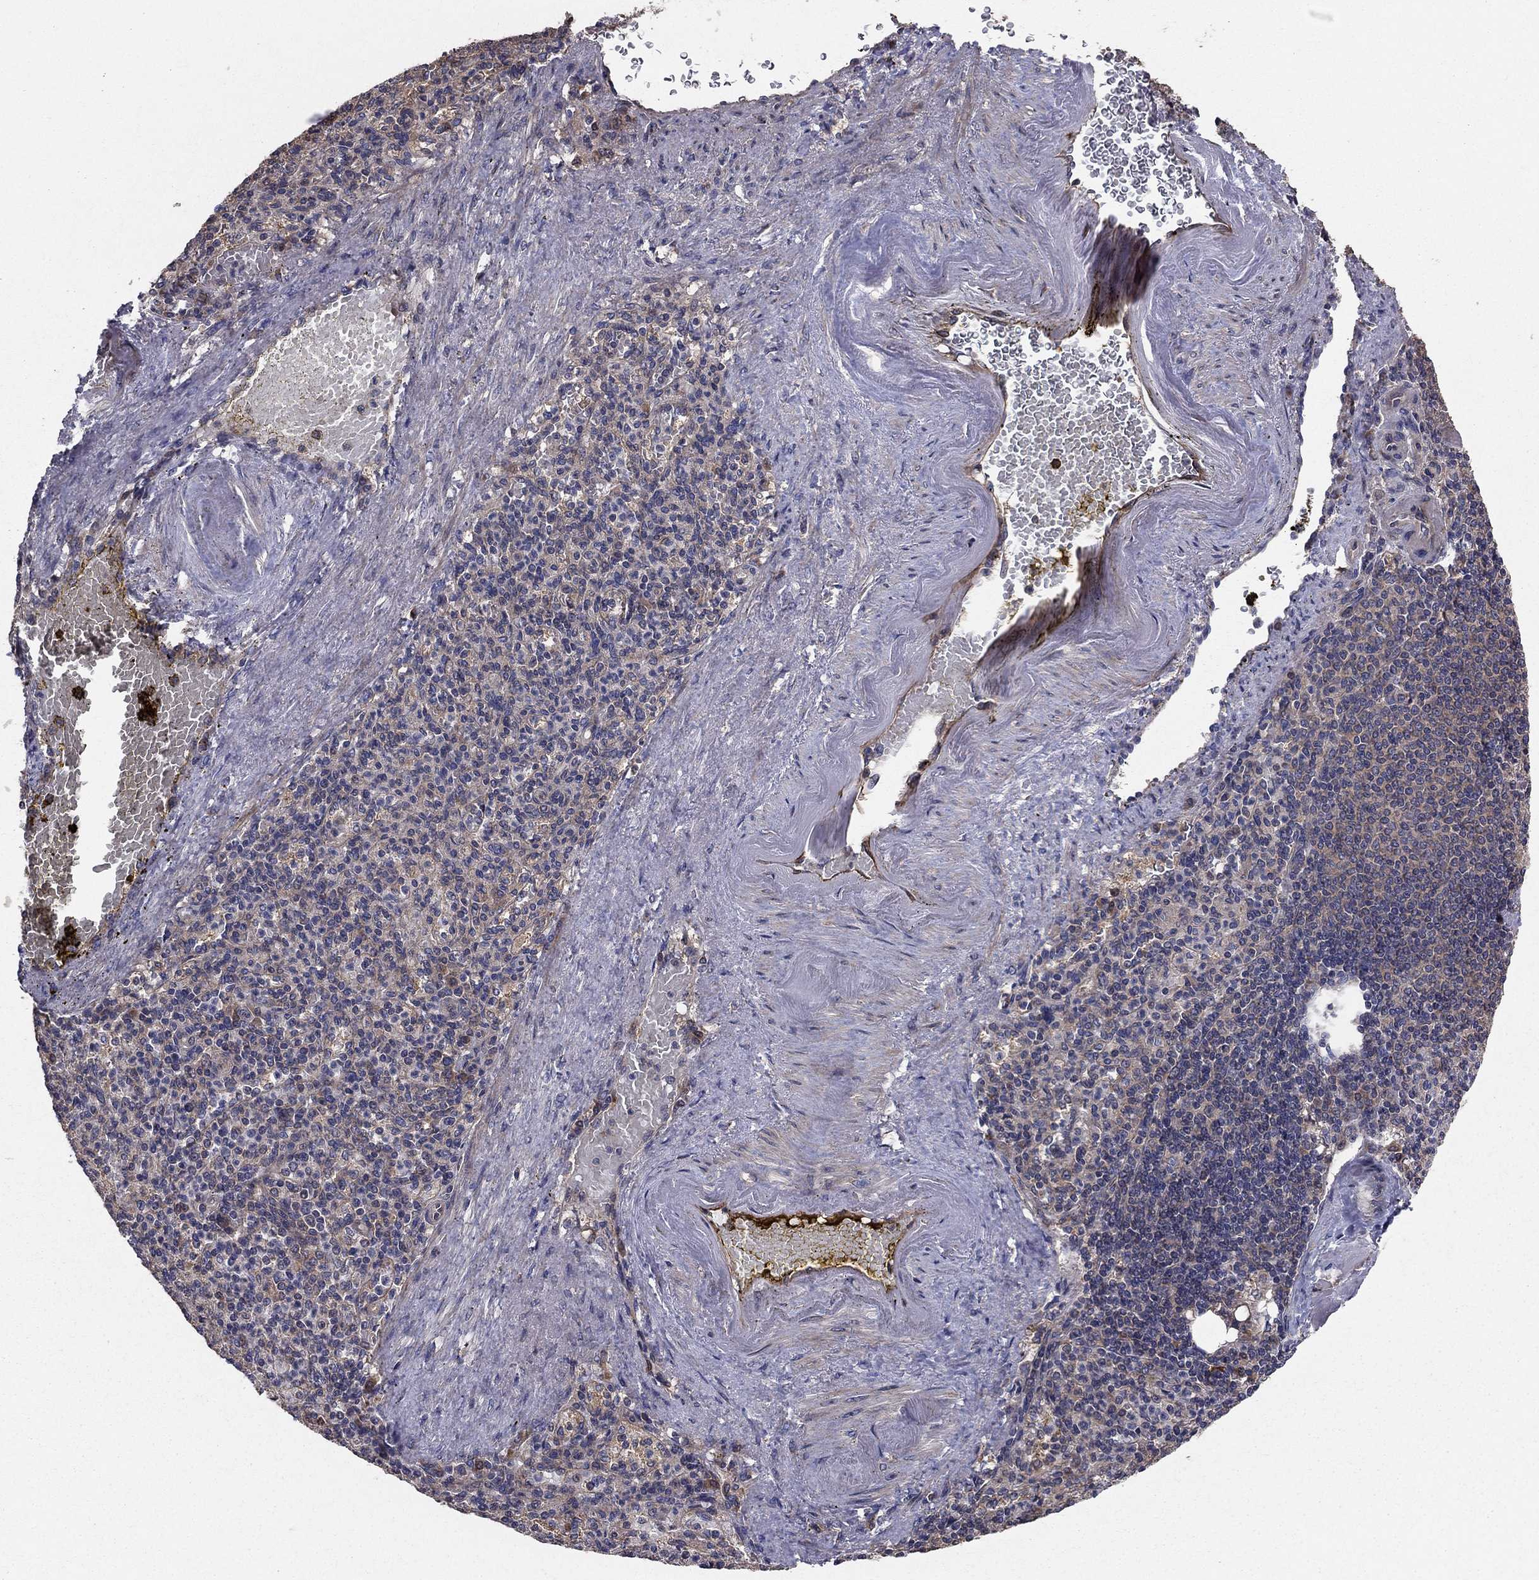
{"staining": {"intensity": "negative", "quantity": "none", "location": "none"}, "tissue": "spleen", "cell_type": "Cells in red pulp", "image_type": "normal", "snomed": [{"axis": "morphology", "description": "Normal tissue, NOS"}, {"axis": "topography", "description": "Spleen"}], "caption": "DAB (3,3'-diaminobenzidine) immunohistochemical staining of unremarkable human spleen exhibits no significant positivity in cells in red pulp. Nuclei are stained in blue.", "gene": "BABAM2", "patient": {"sex": "female", "age": 74}}